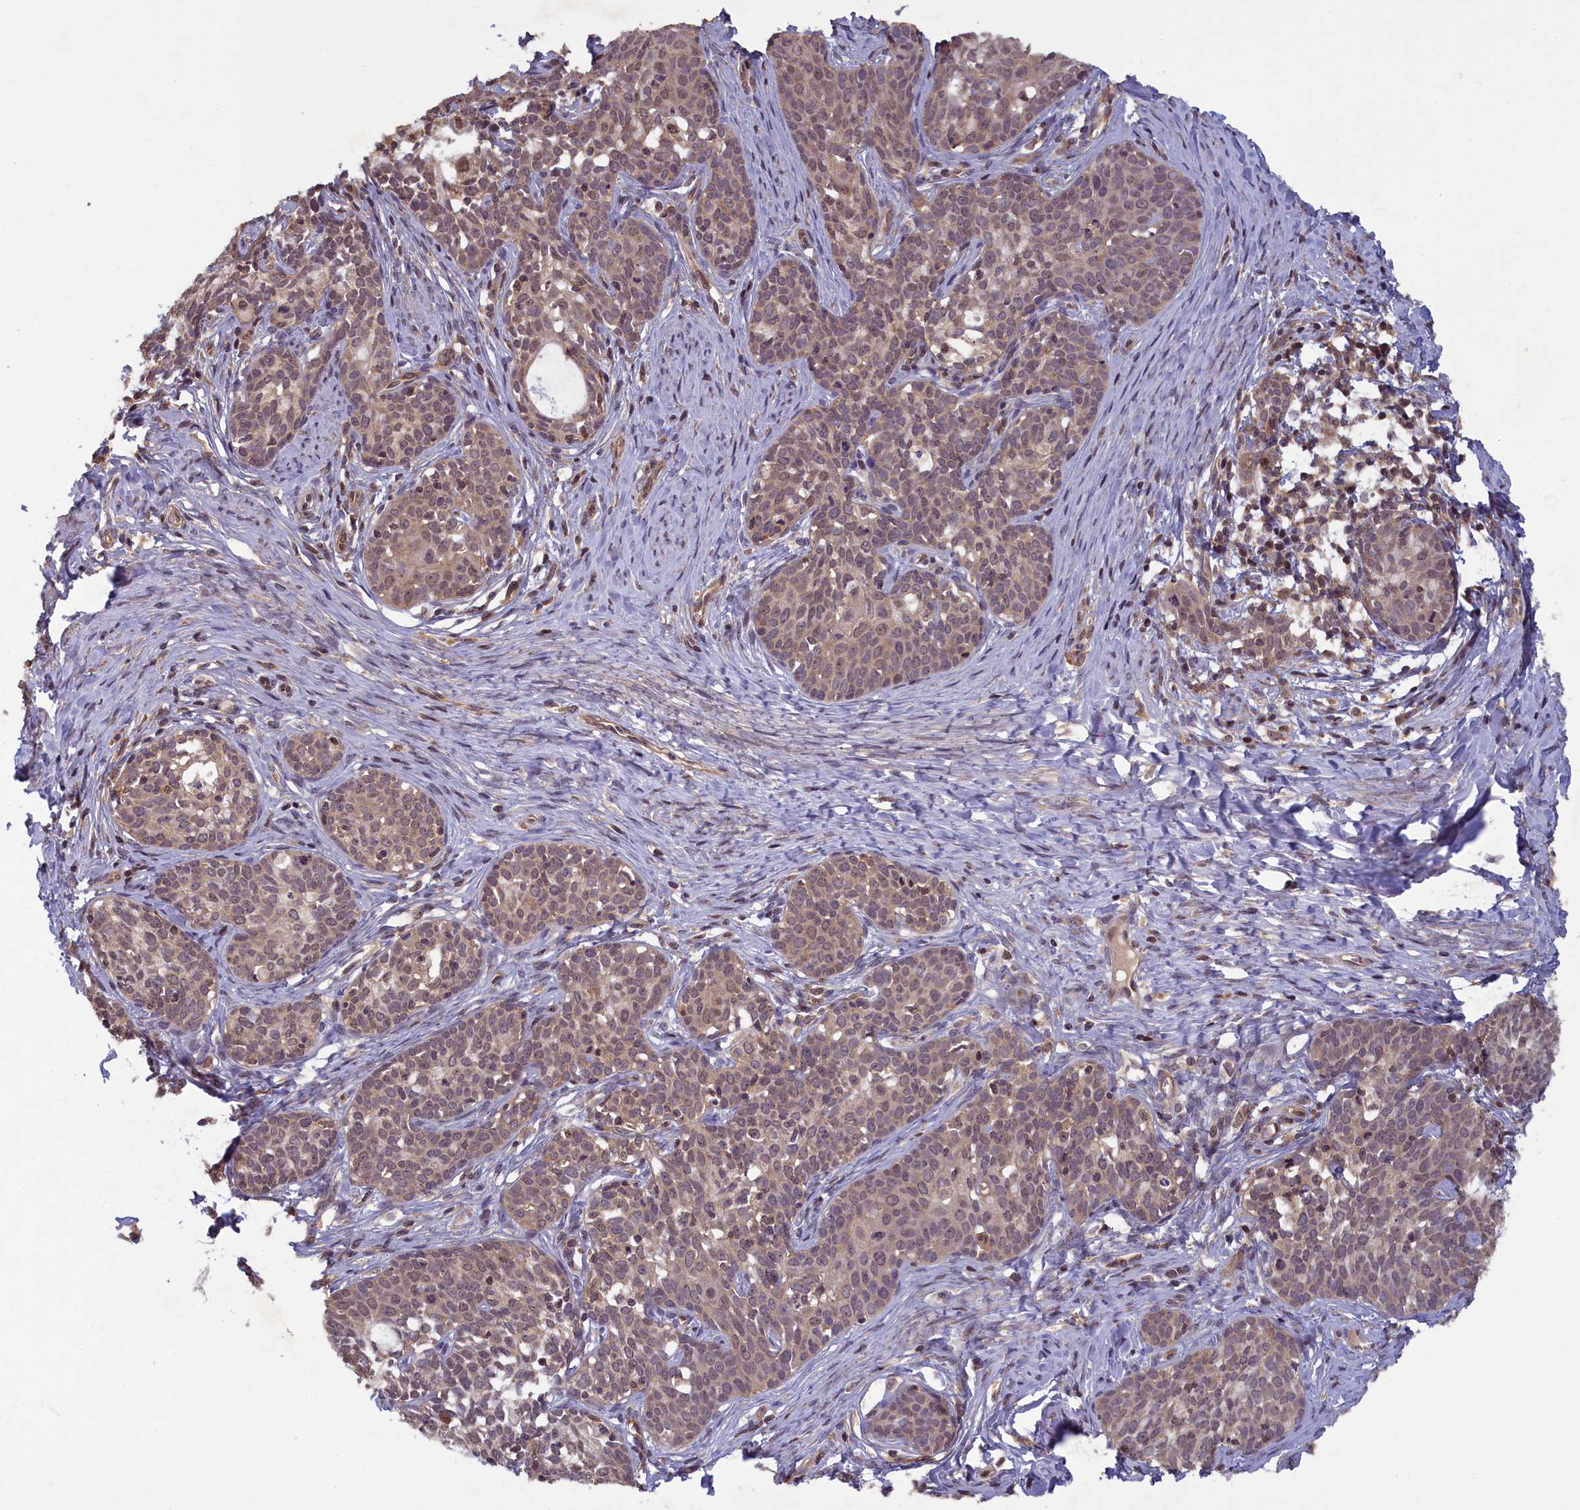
{"staining": {"intensity": "weak", "quantity": "25%-75%", "location": "cytoplasmic/membranous,nuclear"}, "tissue": "cervical cancer", "cell_type": "Tumor cells", "image_type": "cancer", "snomed": [{"axis": "morphology", "description": "Squamous cell carcinoma, NOS"}, {"axis": "topography", "description": "Cervix"}], "caption": "The histopathology image demonstrates immunohistochemical staining of cervical cancer (squamous cell carcinoma). There is weak cytoplasmic/membranous and nuclear staining is identified in approximately 25%-75% of tumor cells.", "gene": "NUBP1", "patient": {"sex": "female", "age": 52}}